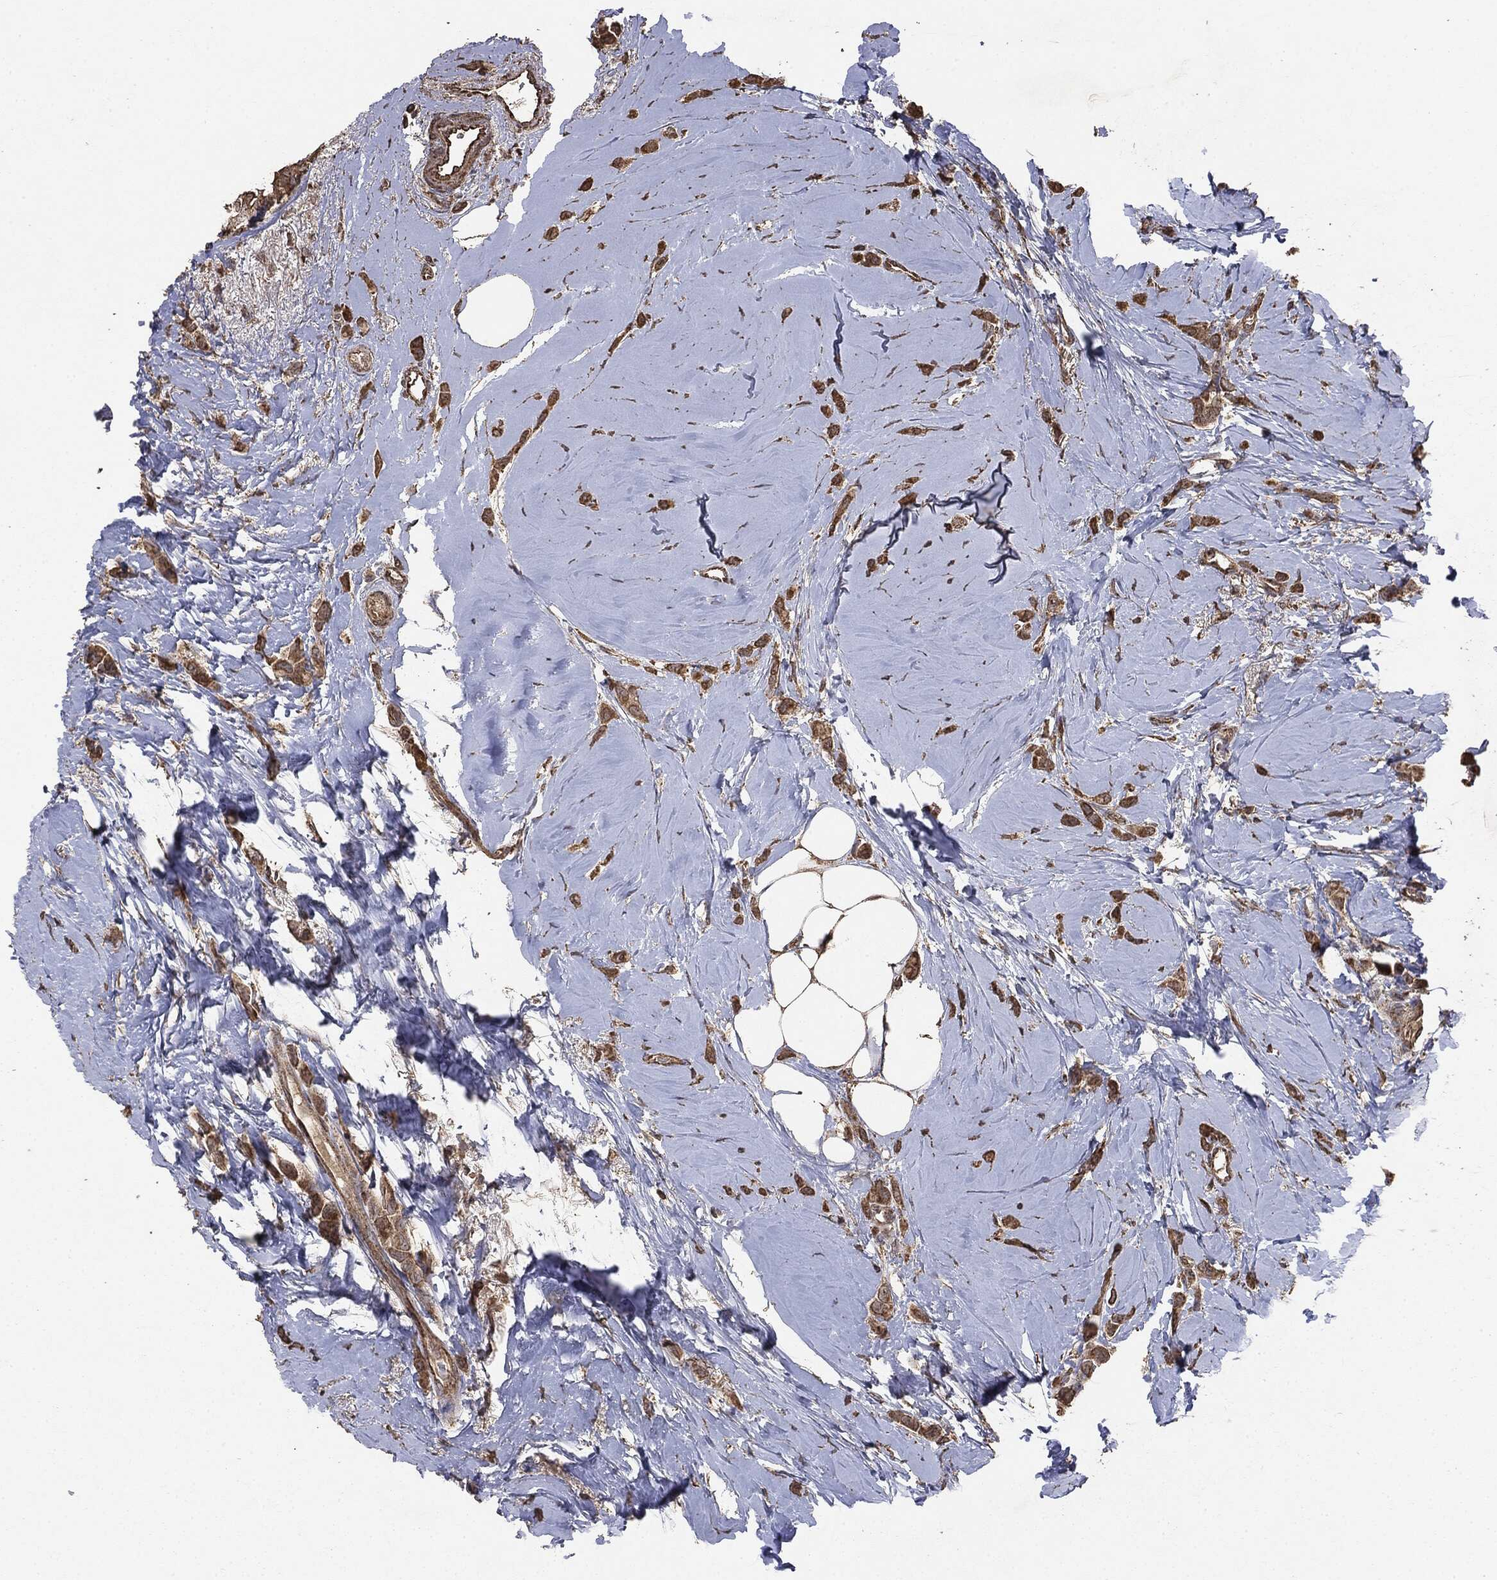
{"staining": {"intensity": "strong", "quantity": ">75%", "location": "cytoplasmic/membranous"}, "tissue": "breast cancer", "cell_type": "Tumor cells", "image_type": "cancer", "snomed": [{"axis": "morphology", "description": "Lobular carcinoma"}, {"axis": "topography", "description": "Breast"}], "caption": "Protein staining exhibits strong cytoplasmic/membranous expression in approximately >75% of tumor cells in breast cancer (lobular carcinoma).", "gene": "MTOR", "patient": {"sex": "female", "age": 66}}